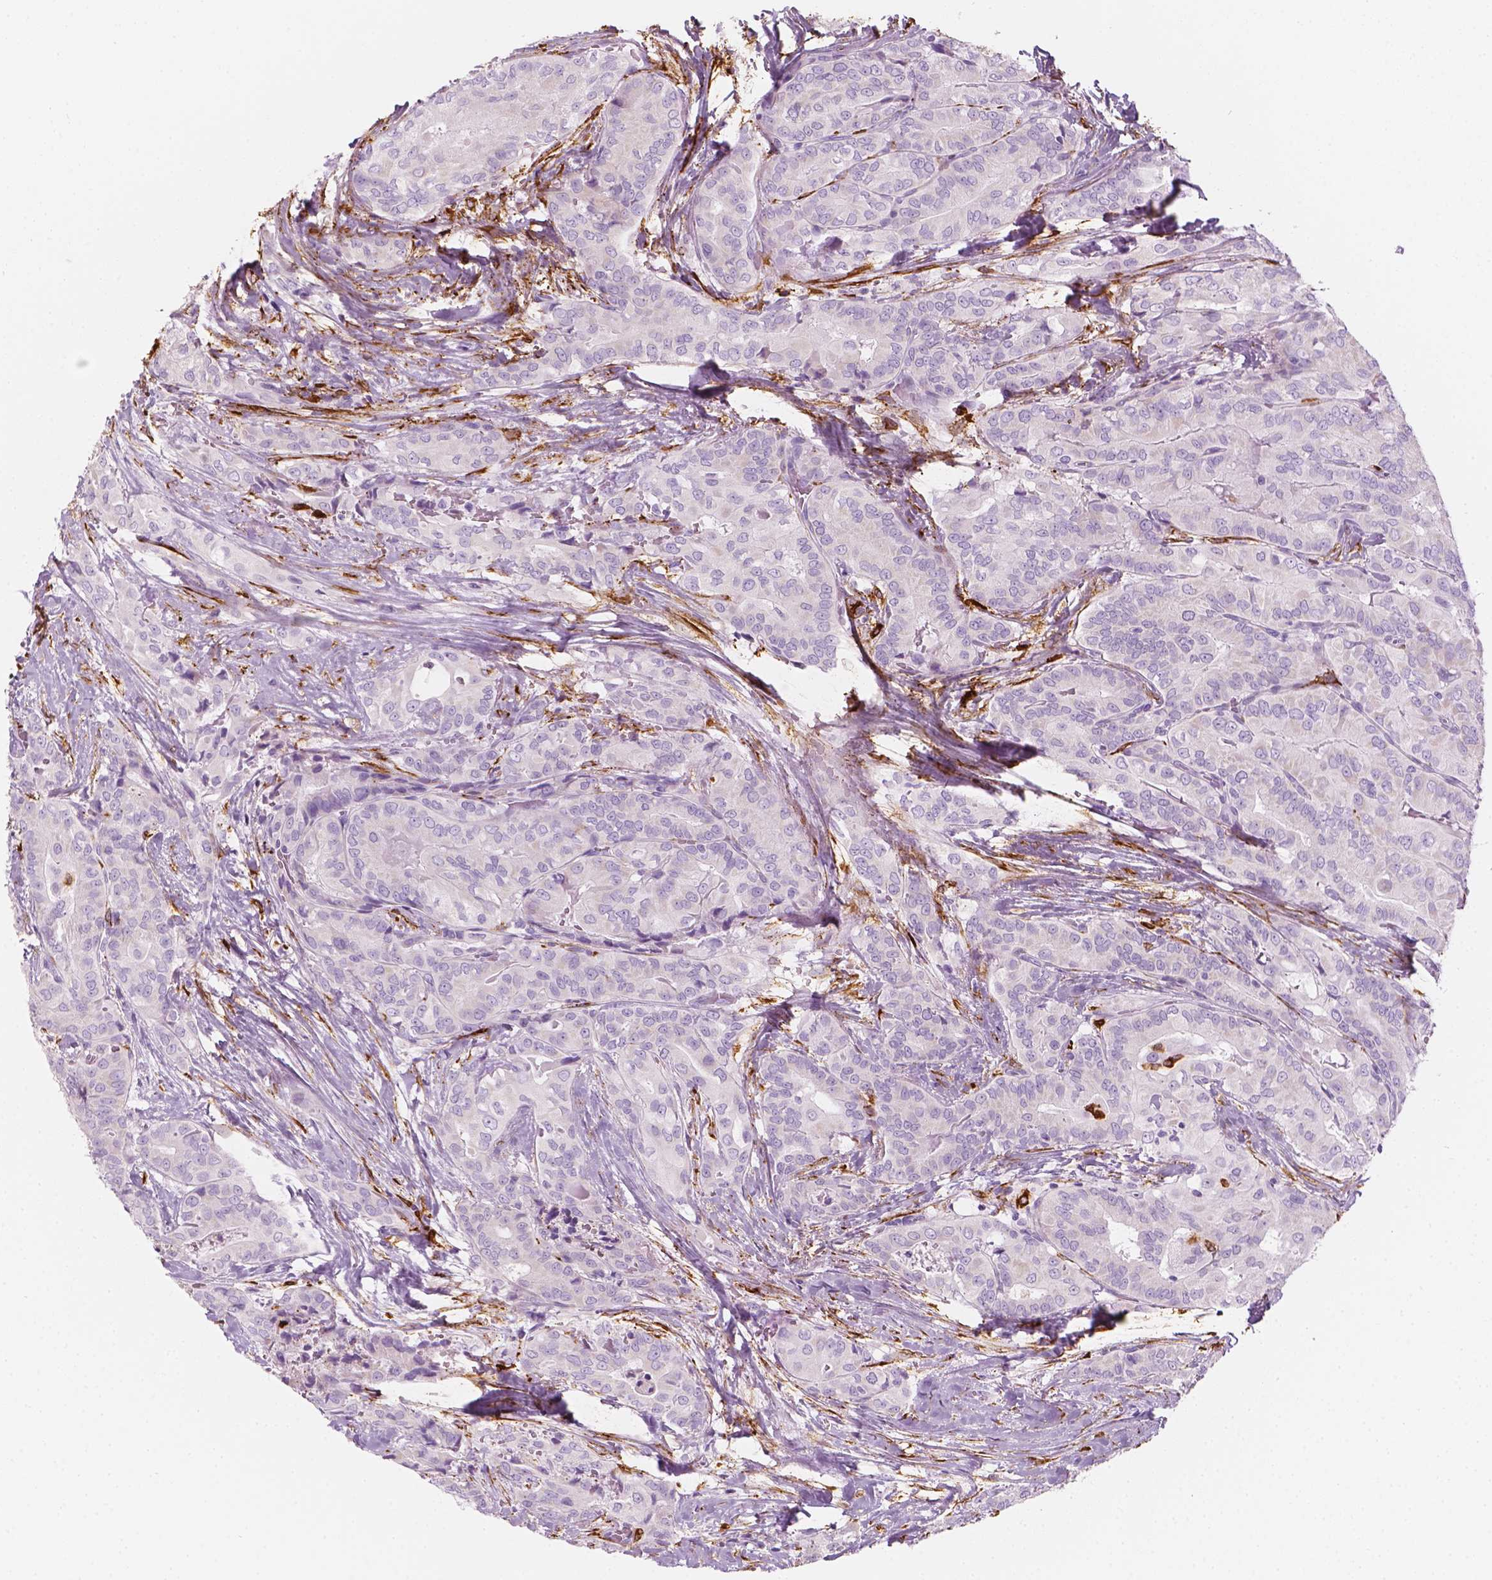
{"staining": {"intensity": "negative", "quantity": "none", "location": "none"}, "tissue": "thyroid cancer", "cell_type": "Tumor cells", "image_type": "cancer", "snomed": [{"axis": "morphology", "description": "Papillary adenocarcinoma, NOS"}, {"axis": "topography", "description": "Thyroid gland"}], "caption": "A high-resolution histopathology image shows immunohistochemistry staining of thyroid cancer, which demonstrates no significant expression in tumor cells.", "gene": "CES1", "patient": {"sex": "male", "age": 61}}